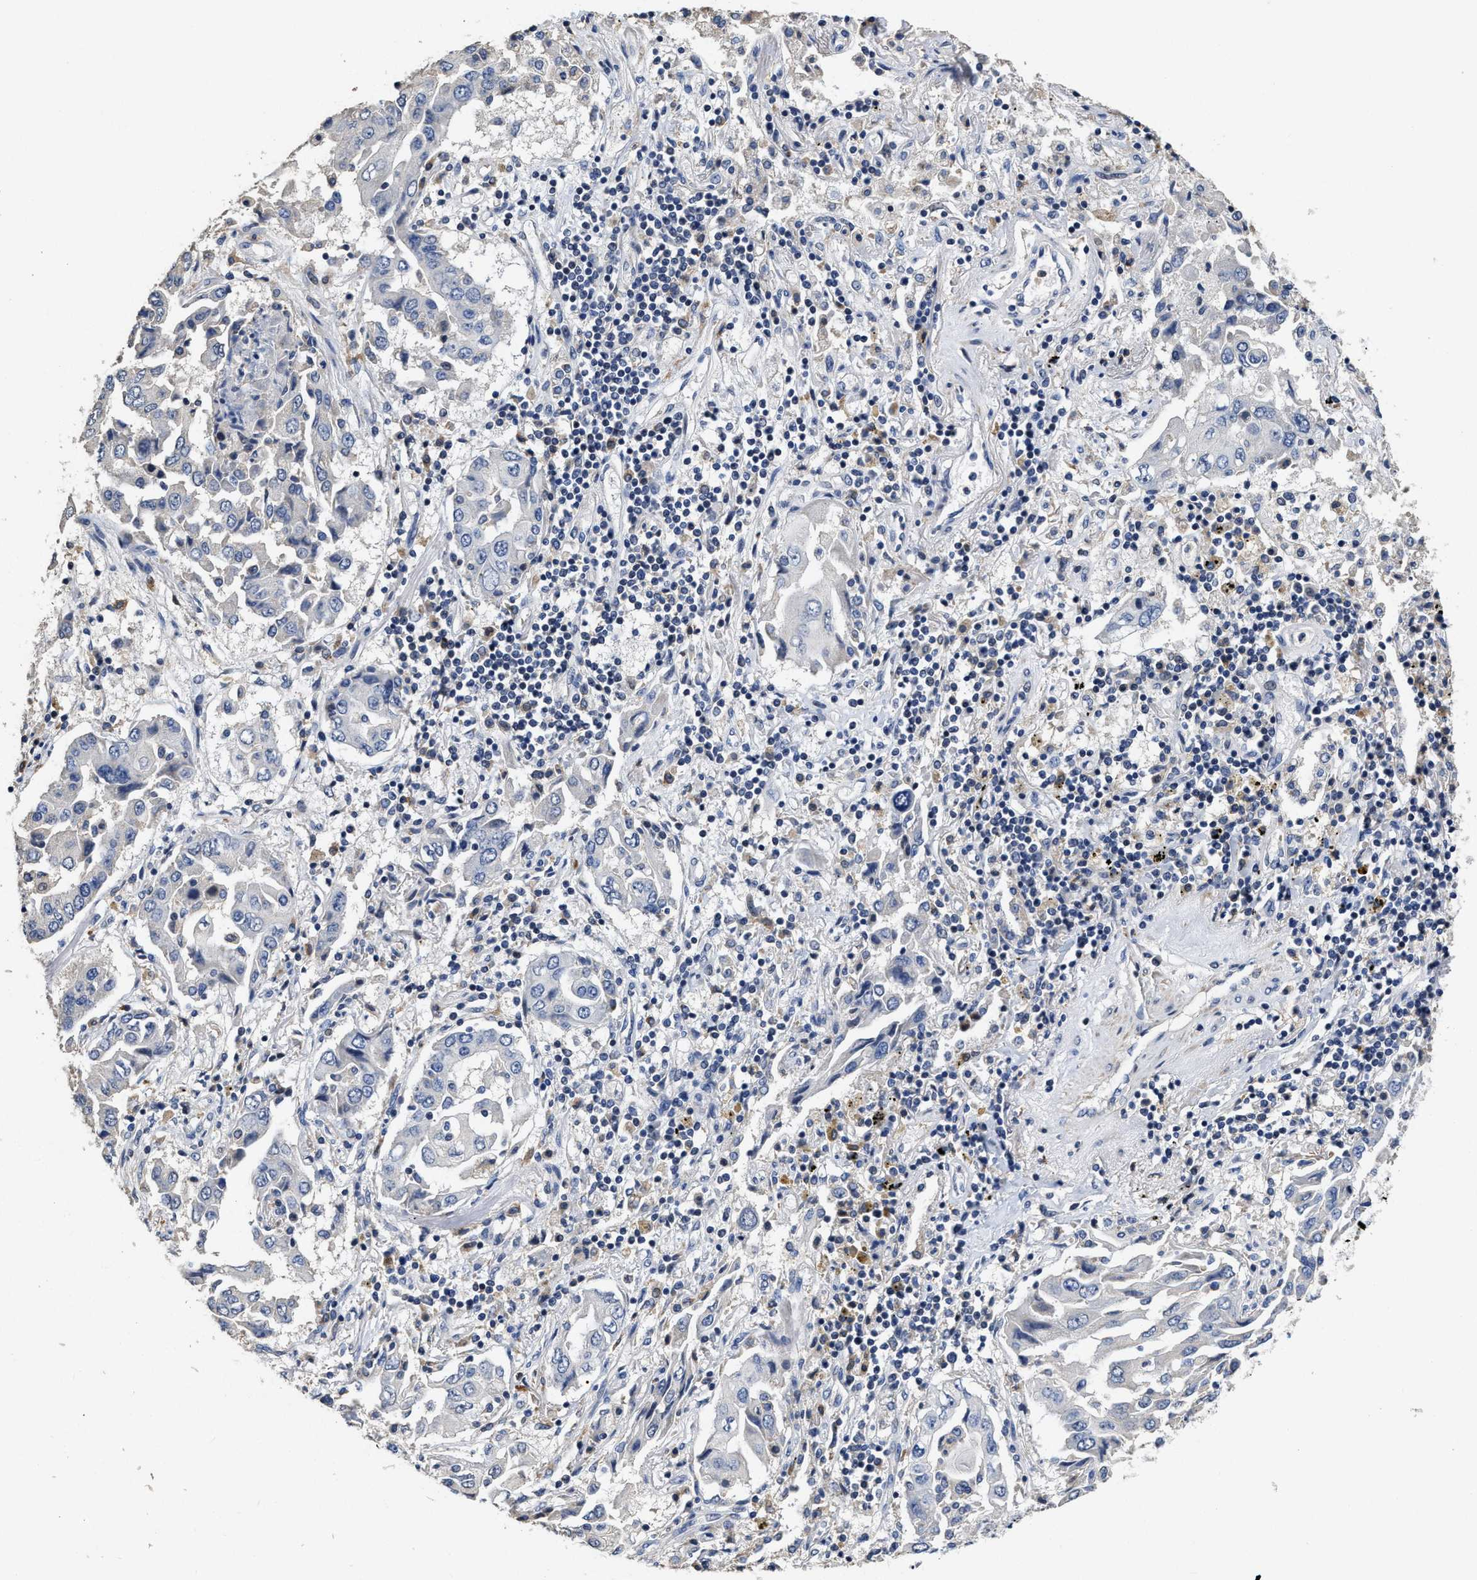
{"staining": {"intensity": "negative", "quantity": "none", "location": "none"}, "tissue": "lung cancer", "cell_type": "Tumor cells", "image_type": "cancer", "snomed": [{"axis": "morphology", "description": "Adenocarcinoma, NOS"}, {"axis": "topography", "description": "Lung"}], "caption": "This is an immunohistochemistry micrograph of lung cancer (adenocarcinoma). There is no staining in tumor cells.", "gene": "ZFAT", "patient": {"sex": "female", "age": 65}}